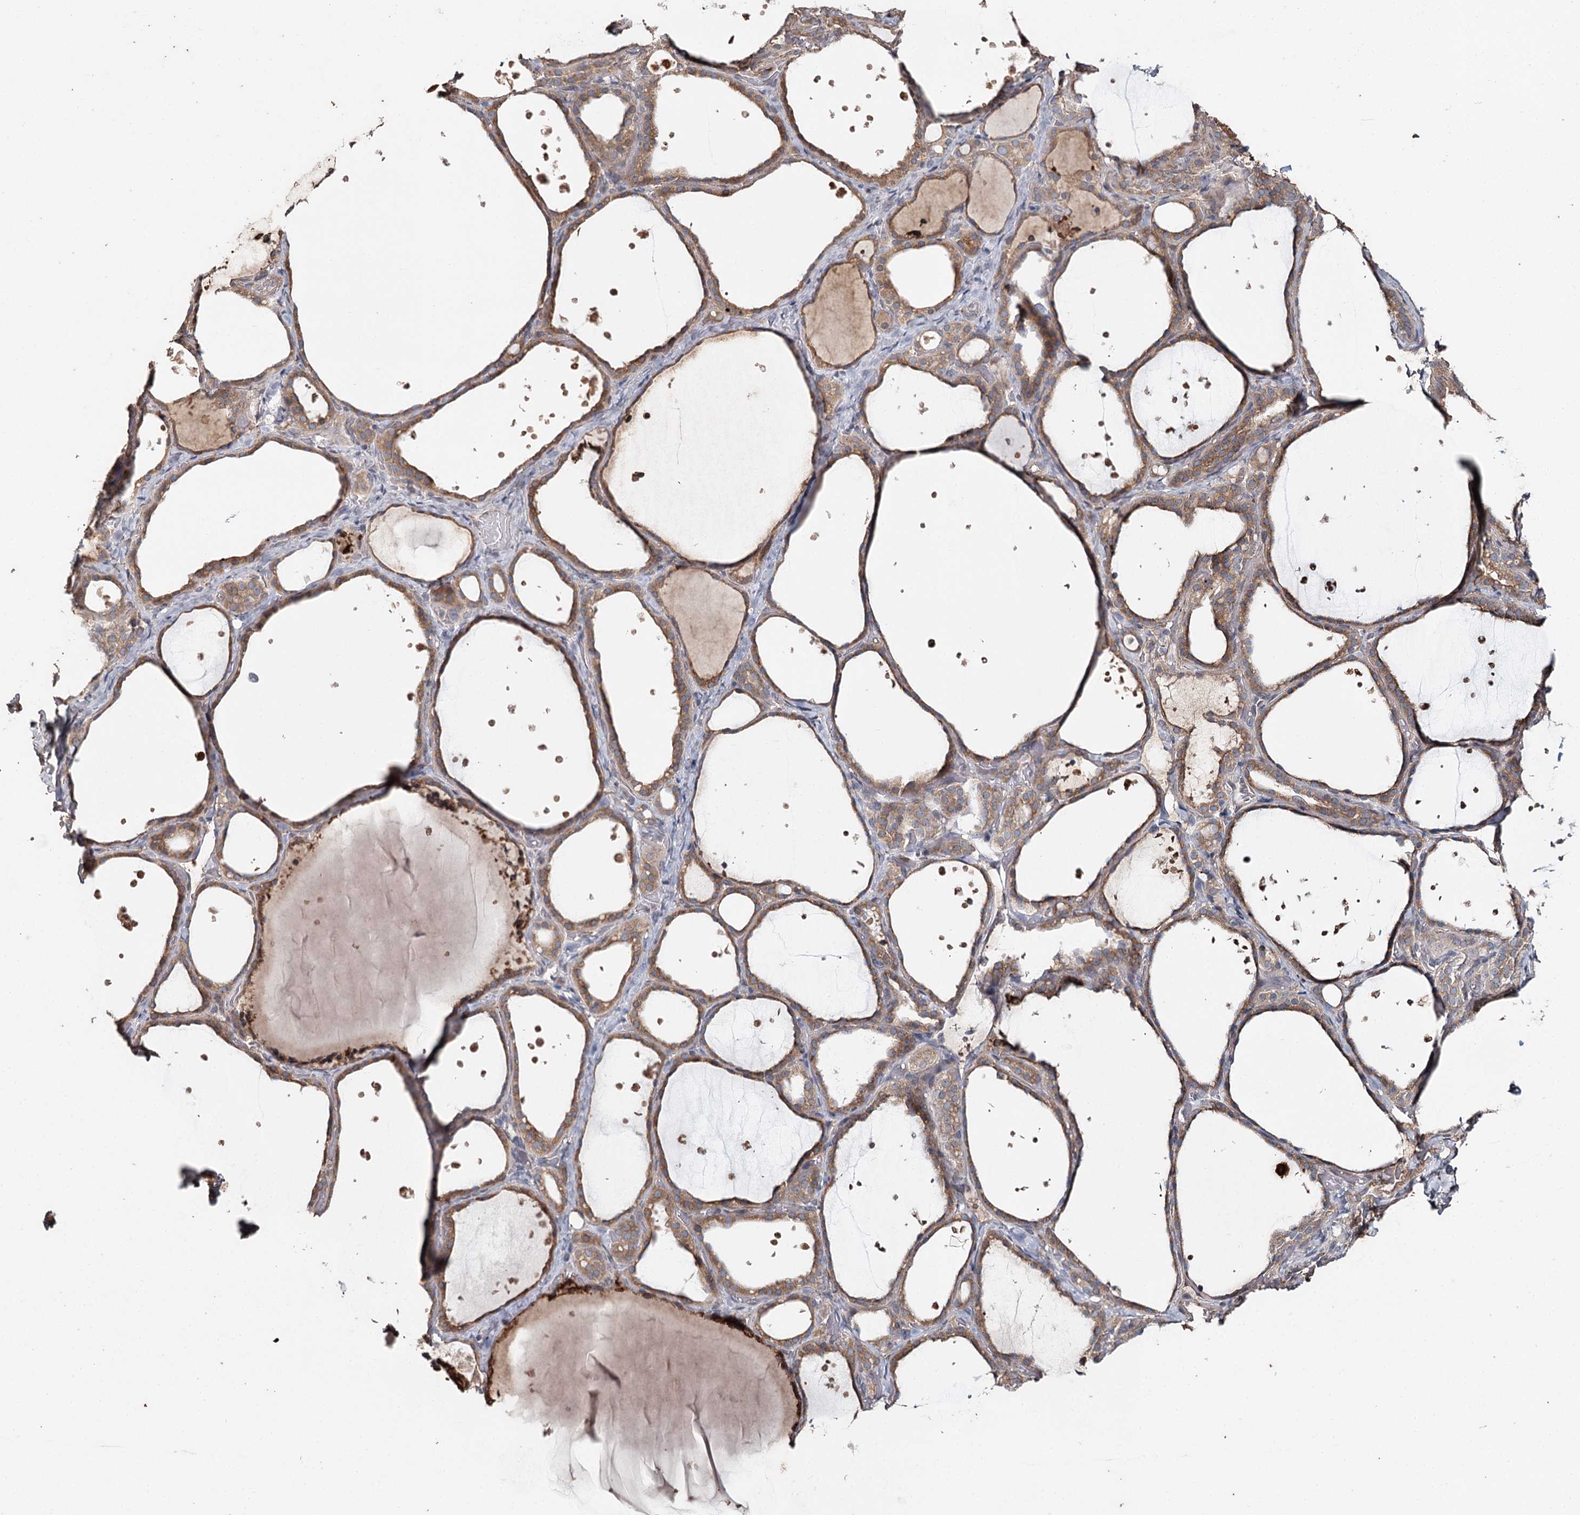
{"staining": {"intensity": "moderate", "quantity": ">75%", "location": "cytoplasmic/membranous"}, "tissue": "thyroid gland", "cell_type": "Glandular cells", "image_type": "normal", "snomed": [{"axis": "morphology", "description": "Normal tissue, NOS"}, {"axis": "topography", "description": "Thyroid gland"}], "caption": "The immunohistochemical stain labels moderate cytoplasmic/membranous positivity in glandular cells of unremarkable thyroid gland.", "gene": "SYVN1", "patient": {"sex": "female", "age": 44}}